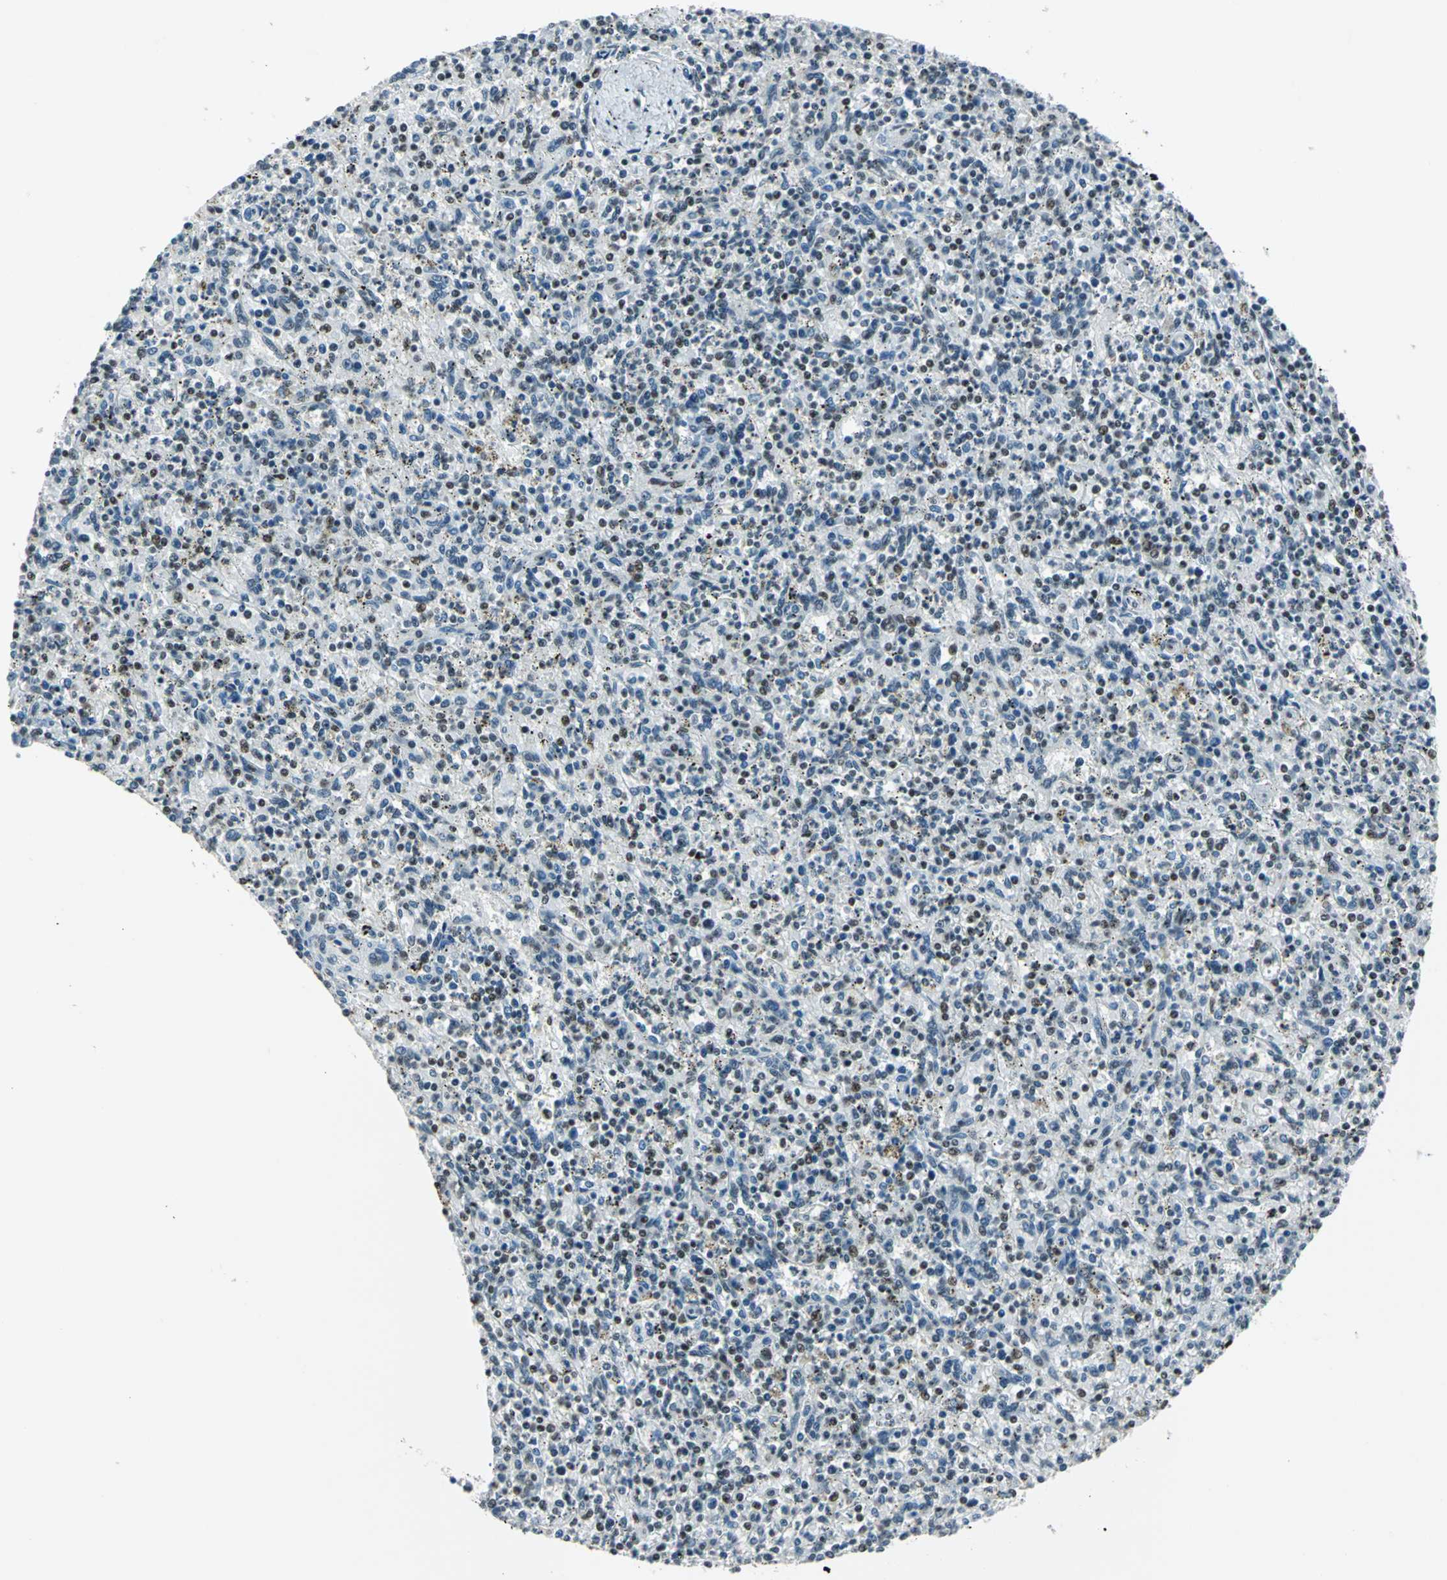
{"staining": {"intensity": "moderate", "quantity": "25%-75%", "location": "nuclear"}, "tissue": "spleen", "cell_type": "Cells in red pulp", "image_type": "normal", "snomed": [{"axis": "morphology", "description": "Normal tissue, NOS"}, {"axis": "topography", "description": "Spleen"}], "caption": "Unremarkable spleen was stained to show a protein in brown. There is medium levels of moderate nuclear positivity in about 25%-75% of cells in red pulp. The protein of interest is shown in brown color, while the nuclei are stained blue.", "gene": "KAT6B", "patient": {"sex": "male", "age": 72}}